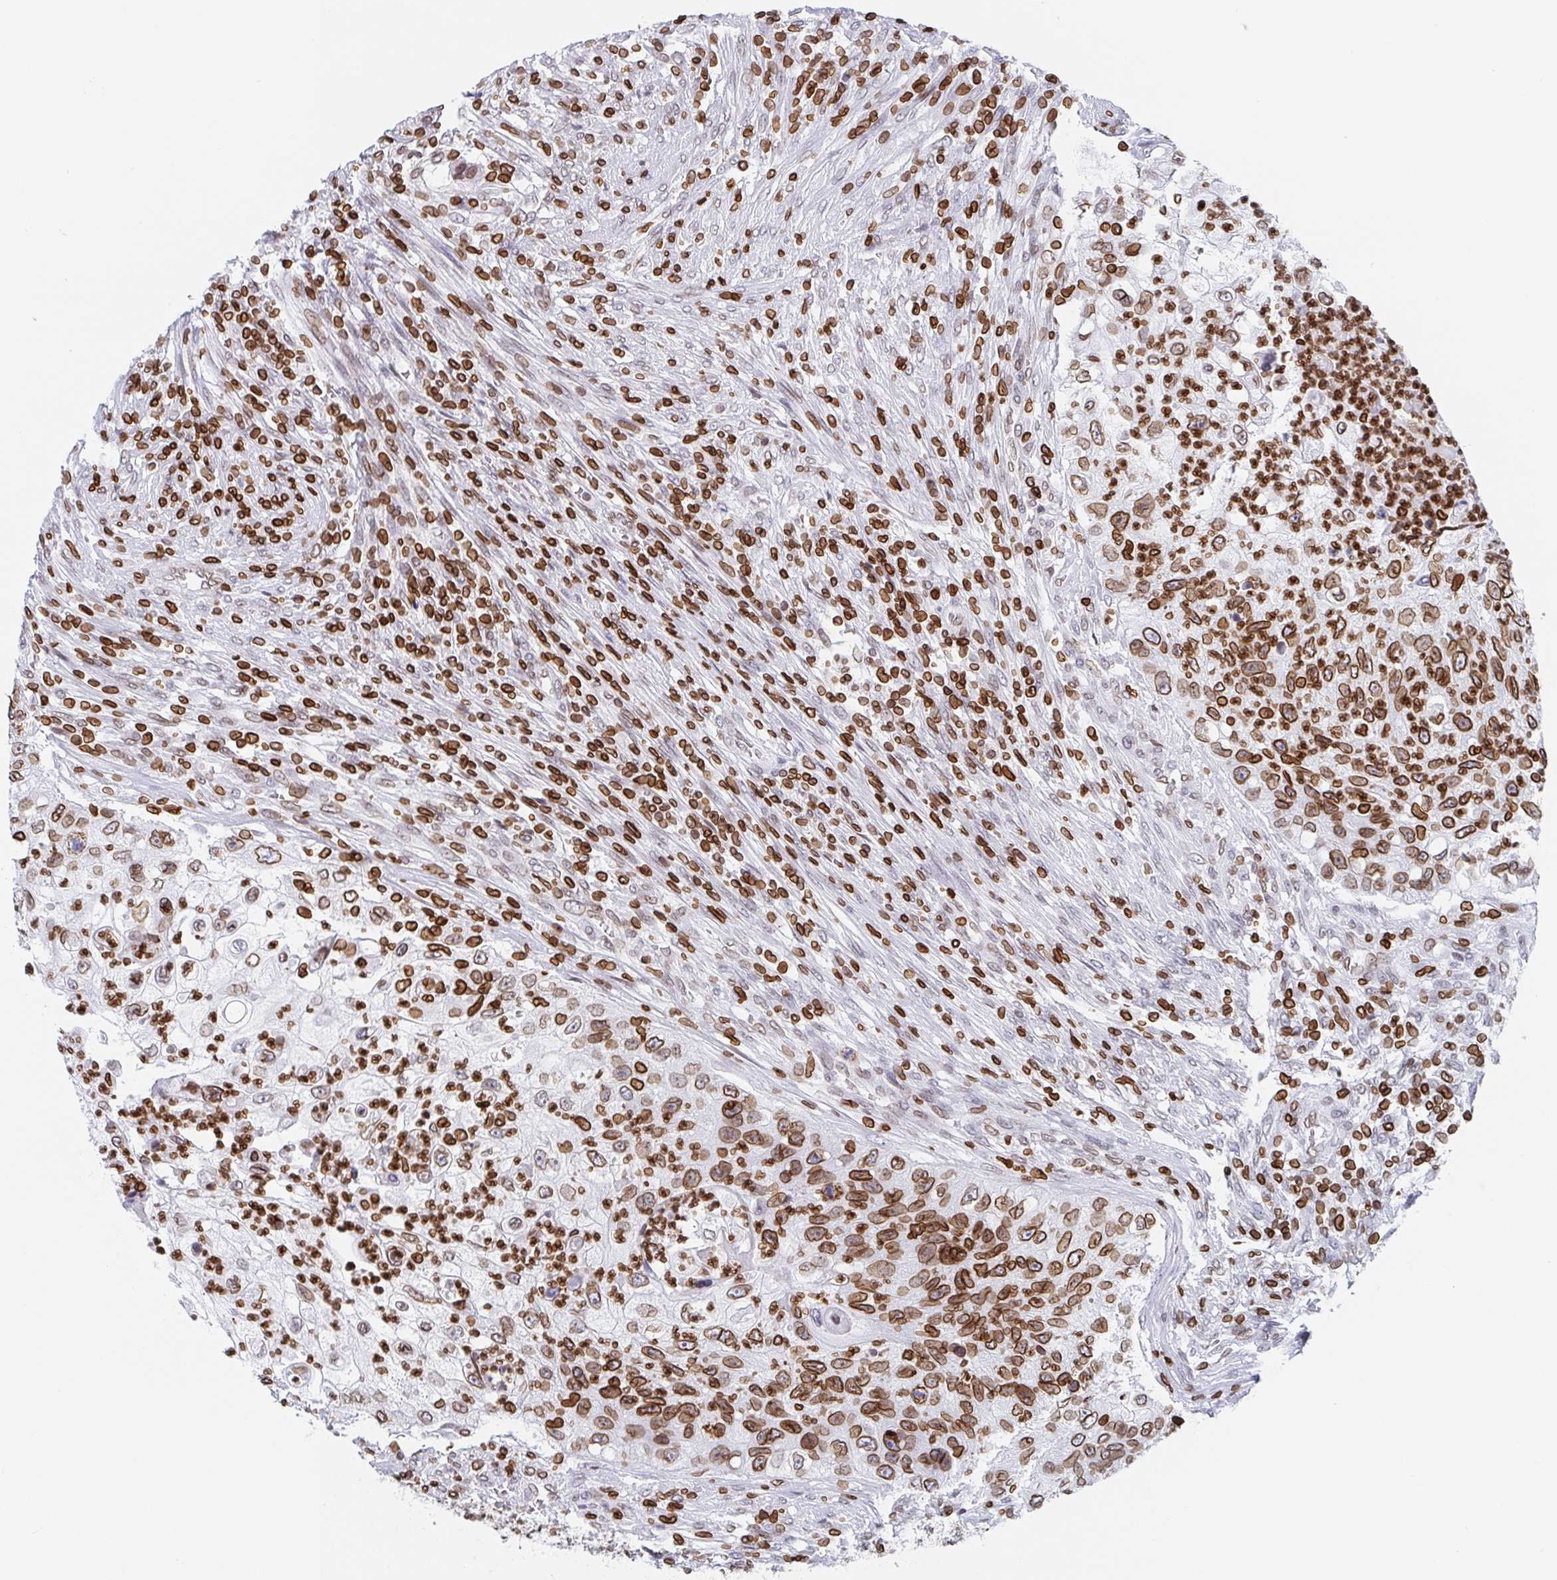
{"staining": {"intensity": "moderate", "quantity": ">75%", "location": "cytoplasmic/membranous,nuclear"}, "tissue": "urothelial cancer", "cell_type": "Tumor cells", "image_type": "cancer", "snomed": [{"axis": "morphology", "description": "Urothelial carcinoma, High grade"}, {"axis": "topography", "description": "Urinary bladder"}], "caption": "Immunohistochemistry (IHC) (DAB) staining of urothelial carcinoma (high-grade) displays moderate cytoplasmic/membranous and nuclear protein expression in about >75% of tumor cells.", "gene": "BTBD7", "patient": {"sex": "female", "age": 60}}